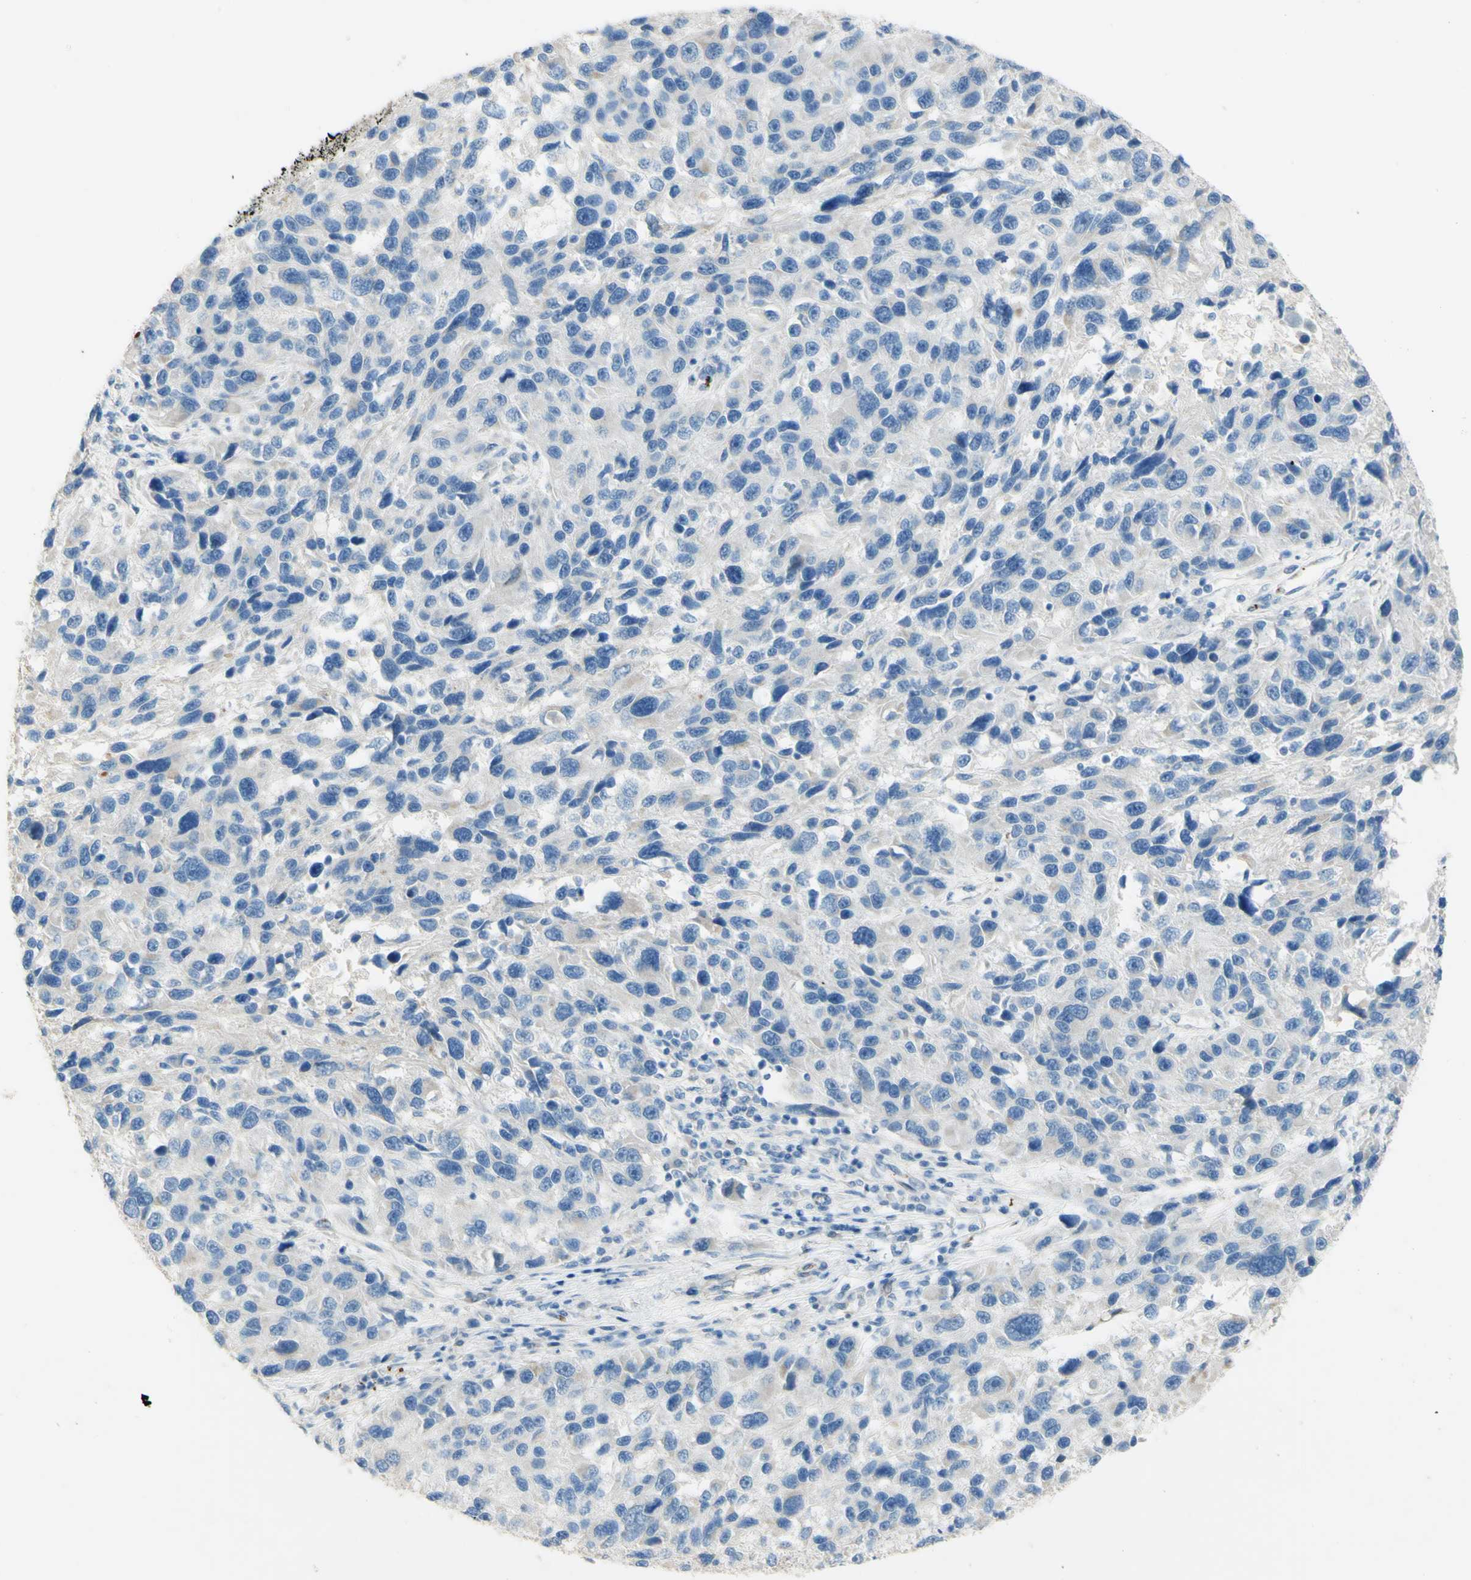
{"staining": {"intensity": "negative", "quantity": "none", "location": "none"}, "tissue": "melanoma", "cell_type": "Tumor cells", "image_type": "cancer", "snomed": [{"axis": "morphology", "description": "Malignant melanoma, NOS"}, {"axis": "topography", "description": "Skin"}], "caption": "This image is of melanoma stained with IHC to label a protein in brown with the nuclei are counter-stained blue. There is no staining in tumor cells.", "gene": "GAN", "patient": {"sex": "male", "age": 53}}